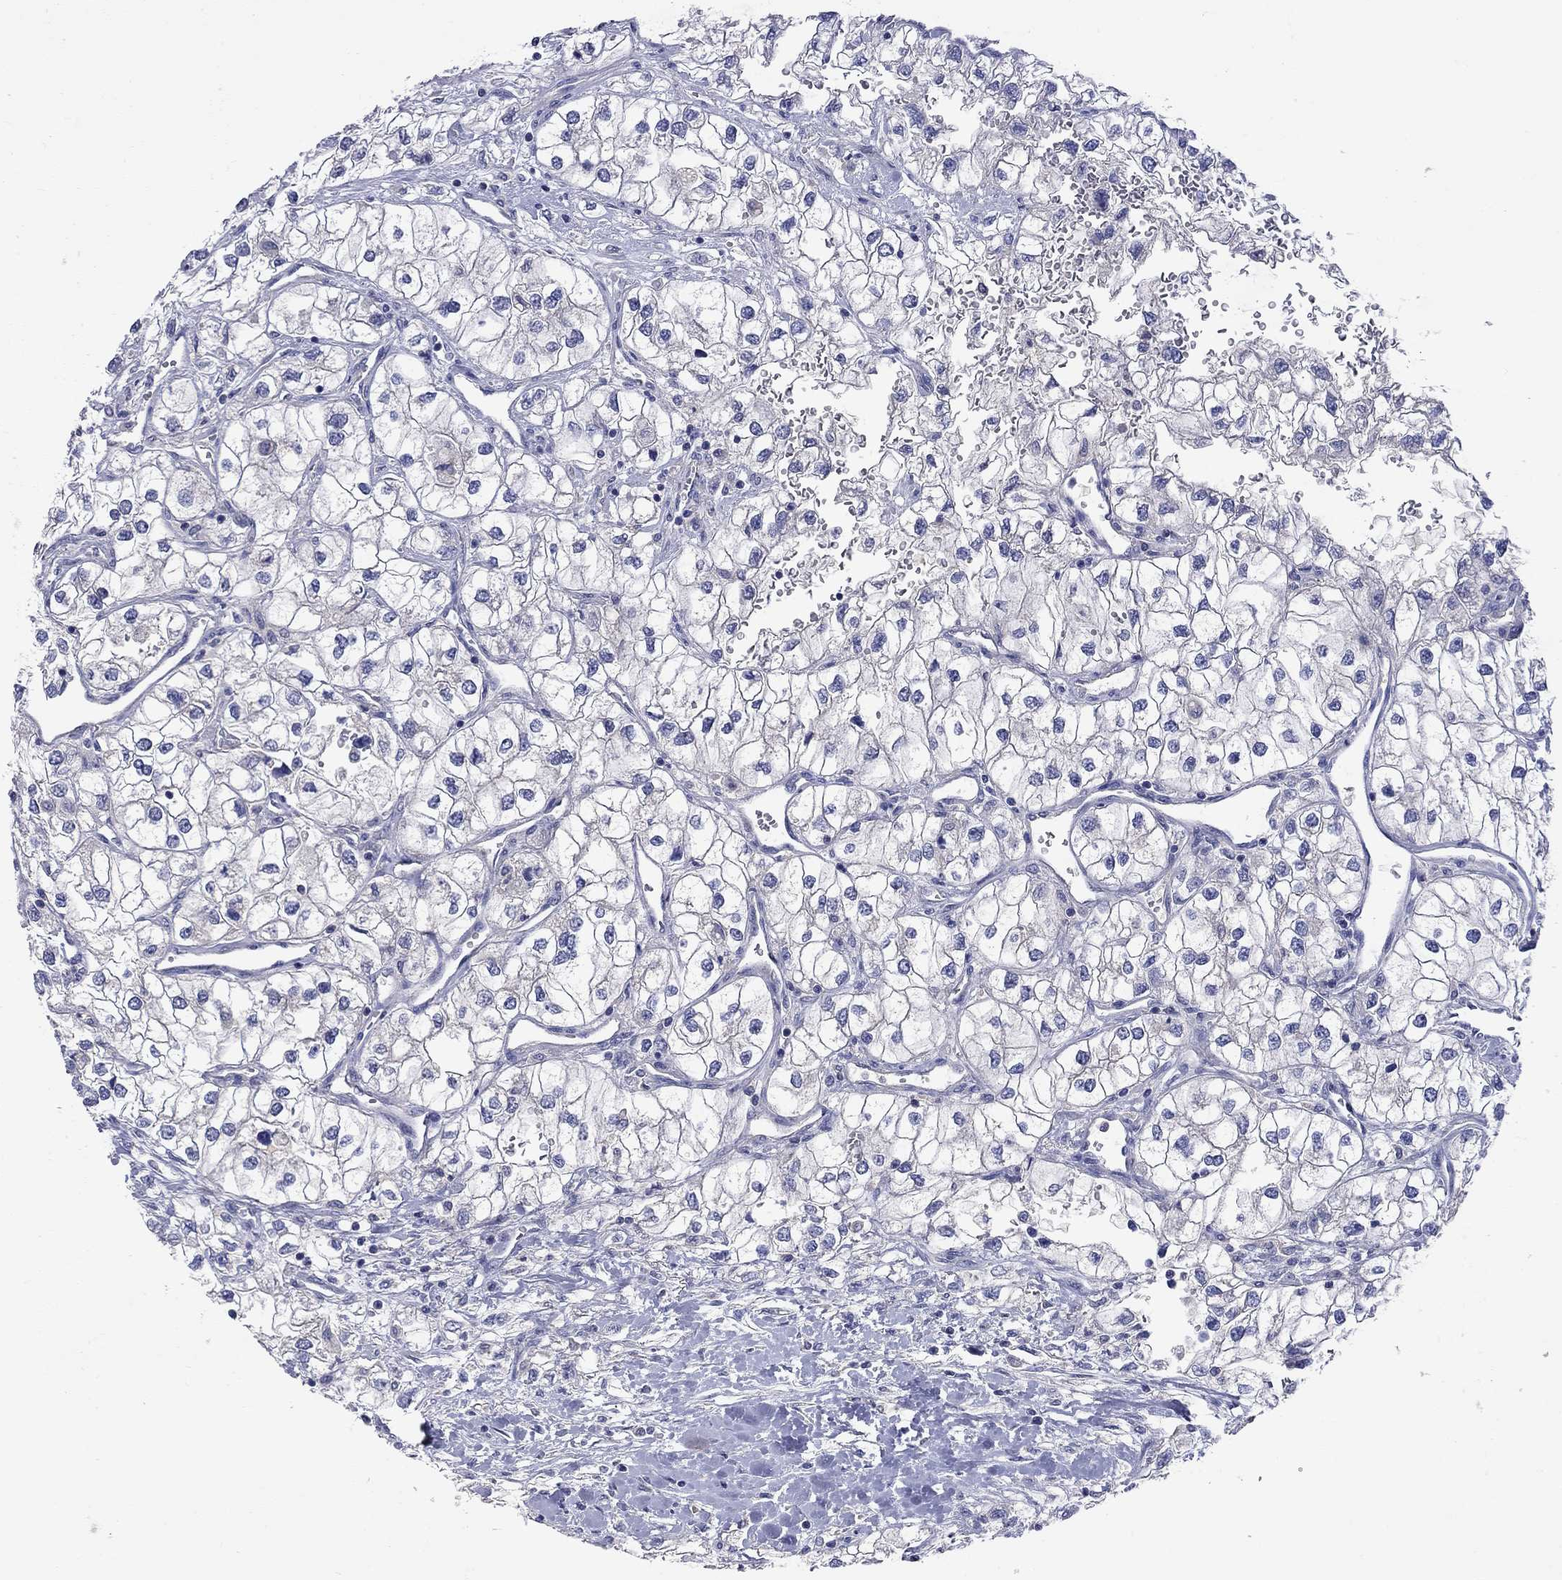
{"staining": {"intensity": "negative", "quantity": "none", "location": "none"}, "tissue": "renal cancer", "cell_type": "Tumor cells", "image_type": "cancer", "snomed": [{"axis": "morphology", "description": "Adenocarcinoma, NOS"}, {"axis": "topography", "description": "Kidney"}], "caption": "Tumor cells show no significant expression in adenocarcinoma (renal).", "gene": "LRFN4", "patient": {"sex": "male", "age": 59}}